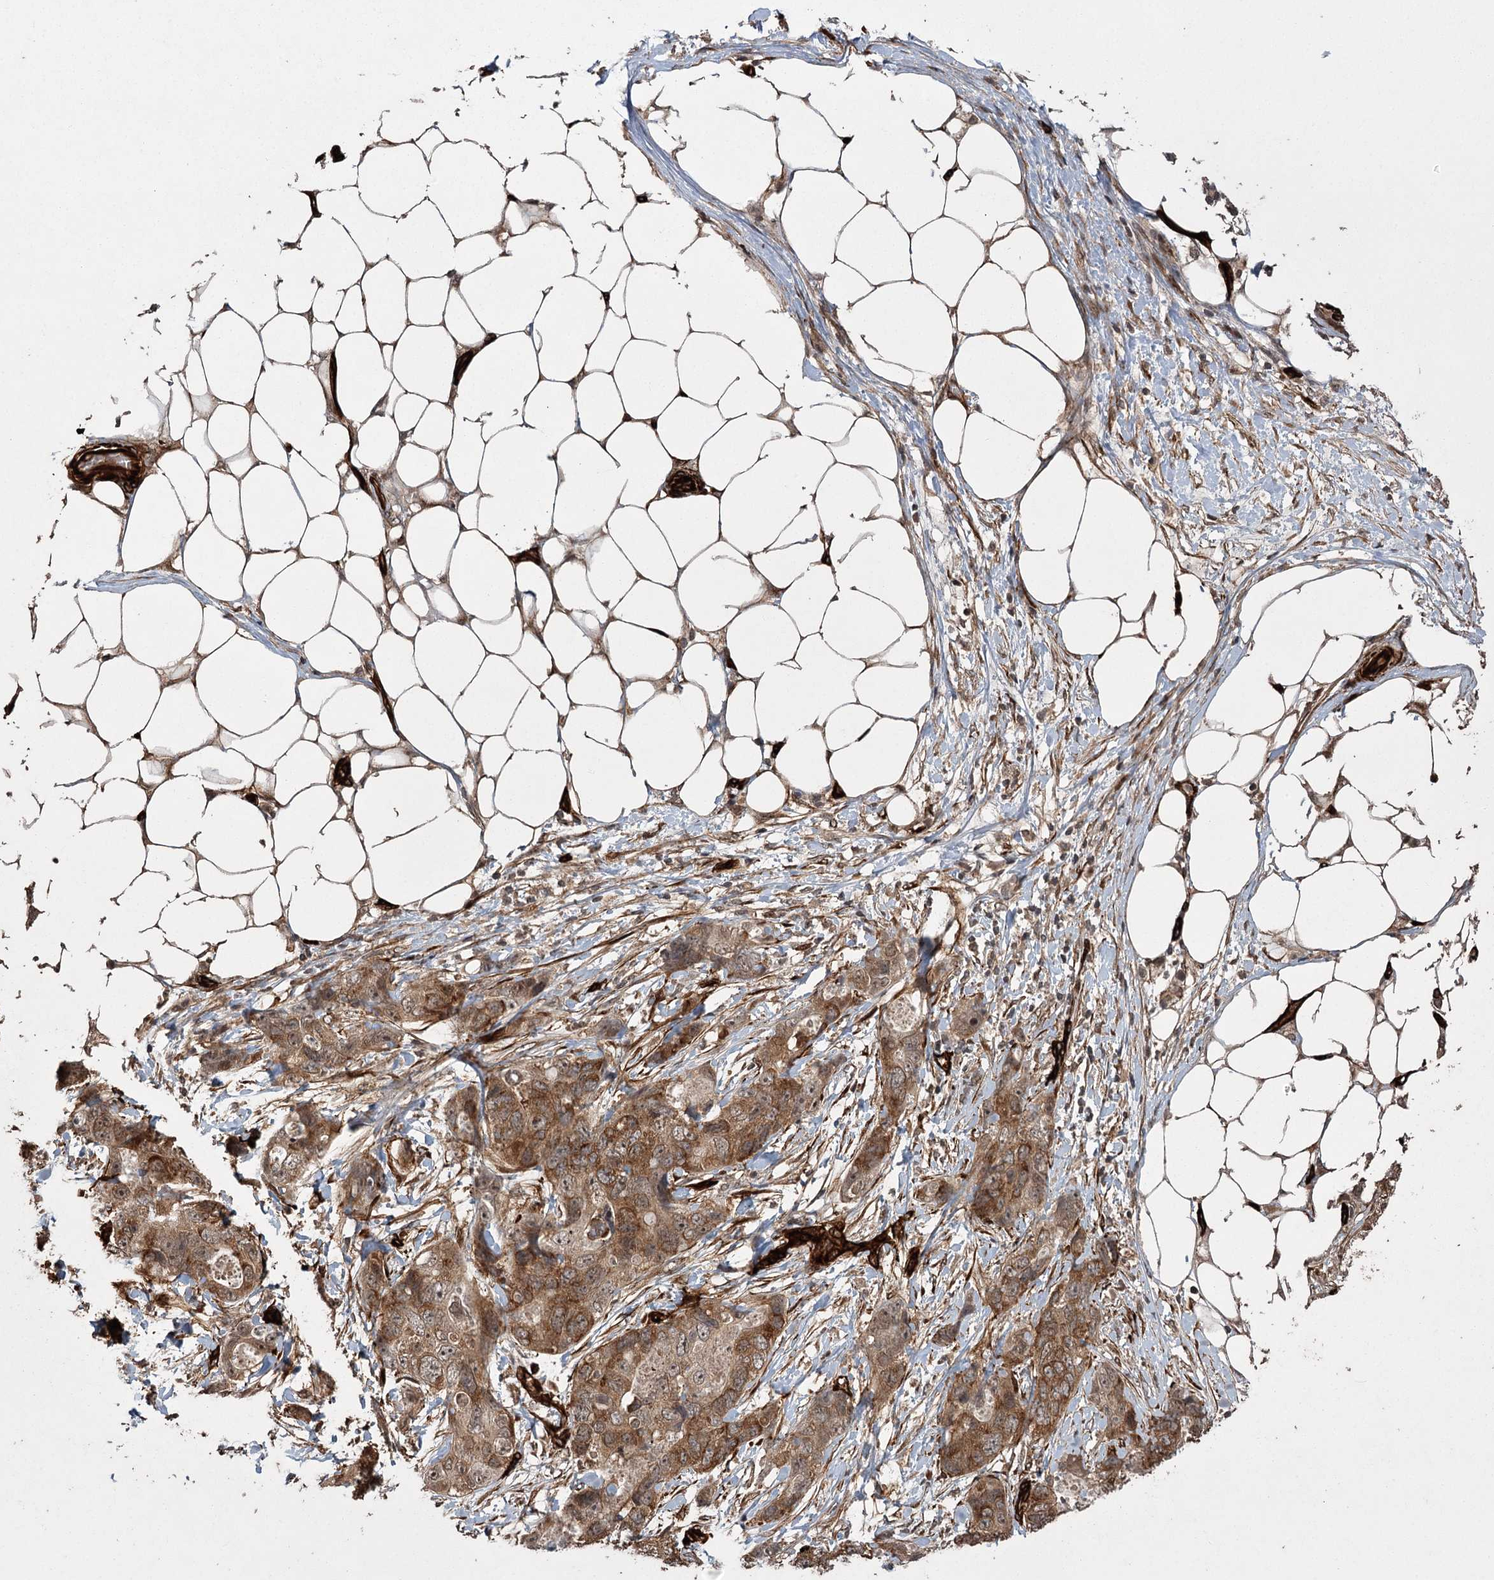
{"staining": {"intensity": "moderate", "quantity": ">75%", "location": "cytoplasmic/membranous"}, "tissue": "stomach cancer", "cell_type": "Tumor cells", "image_type": "cancer", "snomed": [{"axis": "morphology", "description": "Adenocarcinoma, NOS"}, {"axis": "topography", "description": "Stomach"}], "caption": "Protein analysis of stomach adenocarcinoma tissue shows moderate cytoplasmic/membranous staining in approximately >75% of tumor cells. Using DAB (brown) and hematoxylin (blue) stains, captured at high magnification using brightfield microscopy.", "gene": "RPAP3", "patient": {"sex": "female", "age": 89}}